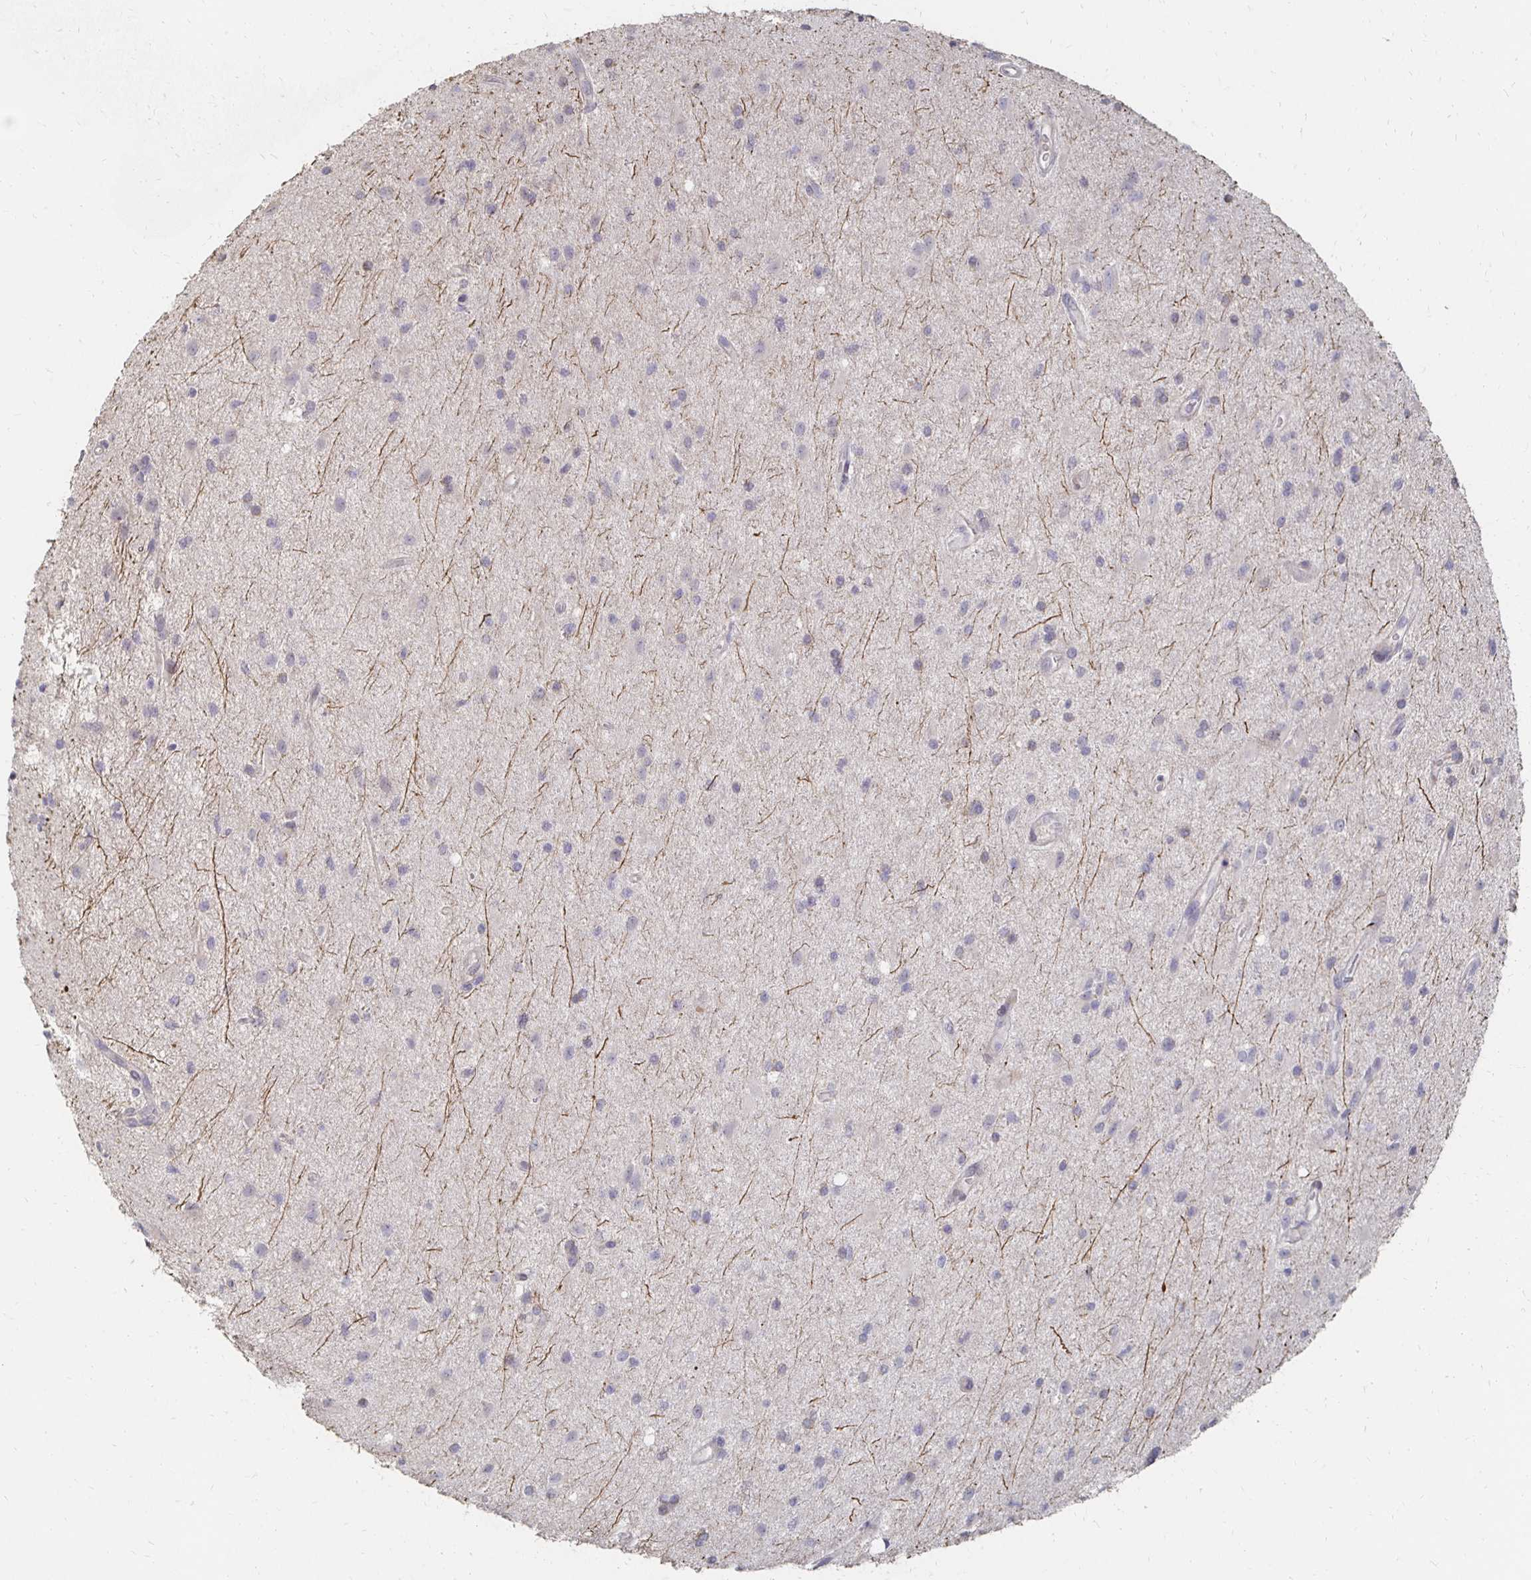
{"staining": {"intensity": "negative", "quantity": "none", "location": "none"}, "tissue": "glioma", "cell_type": "Tumor cells", "image_type": "cancer", "snomed": [{"axis": "morphology", "description": "Glioma, malignant, High grade"}, {"axis": "topography", "description": "Brain"}], "caption": "This micrograph is of high-grade glioma (malignant) stained with immunohistochemistry (IHC) to label a protein in brown with the nuclei are counter-stained blue. There is no expression in tumor cells. Nuclei are stained in blue.", "gene": "ZNF727", "patient": {"sex": "male", "age": 67}}